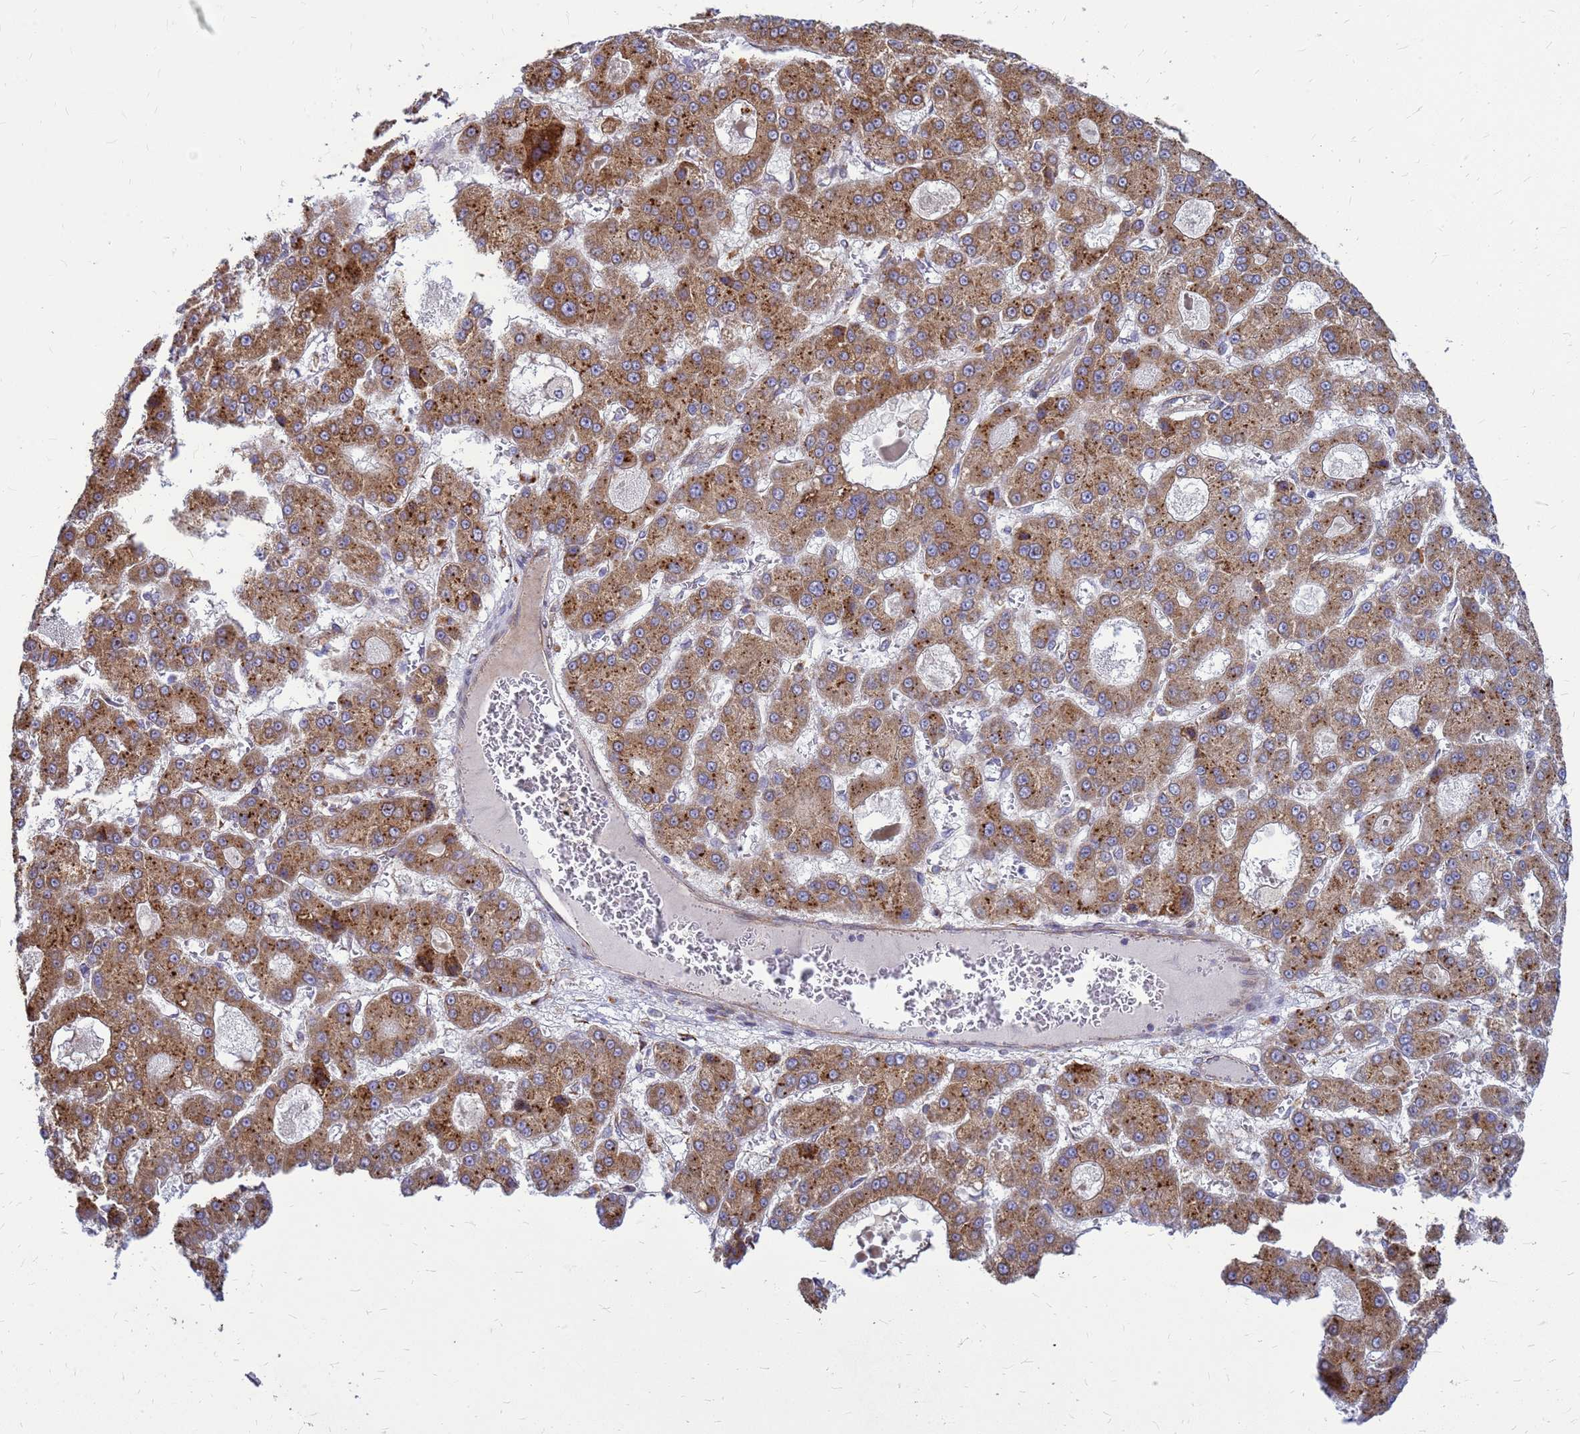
{"staining": {"intensity": "moderate", "quantity": ">75%", "location": "cytoplasmic/membranous"}, "tissue": "liver cancer", "cell_type": "Tumor cells", "image_type": "cancer", "snomed": [{"axis": "morphology", "description": "Carcinoma, Hepatocellular, NOS"}, {"axis": "topography", "description": "Liver"}], "caption": "An image showing moderate cytoplasmic/membranous positivity in approximately >75% of tumor cells in liver hepatocellular carcinoma, as visualized by brown immunohistochemical staining.", "gene": "FSTL4", "patient": {"sex": "male", "age": 70}}